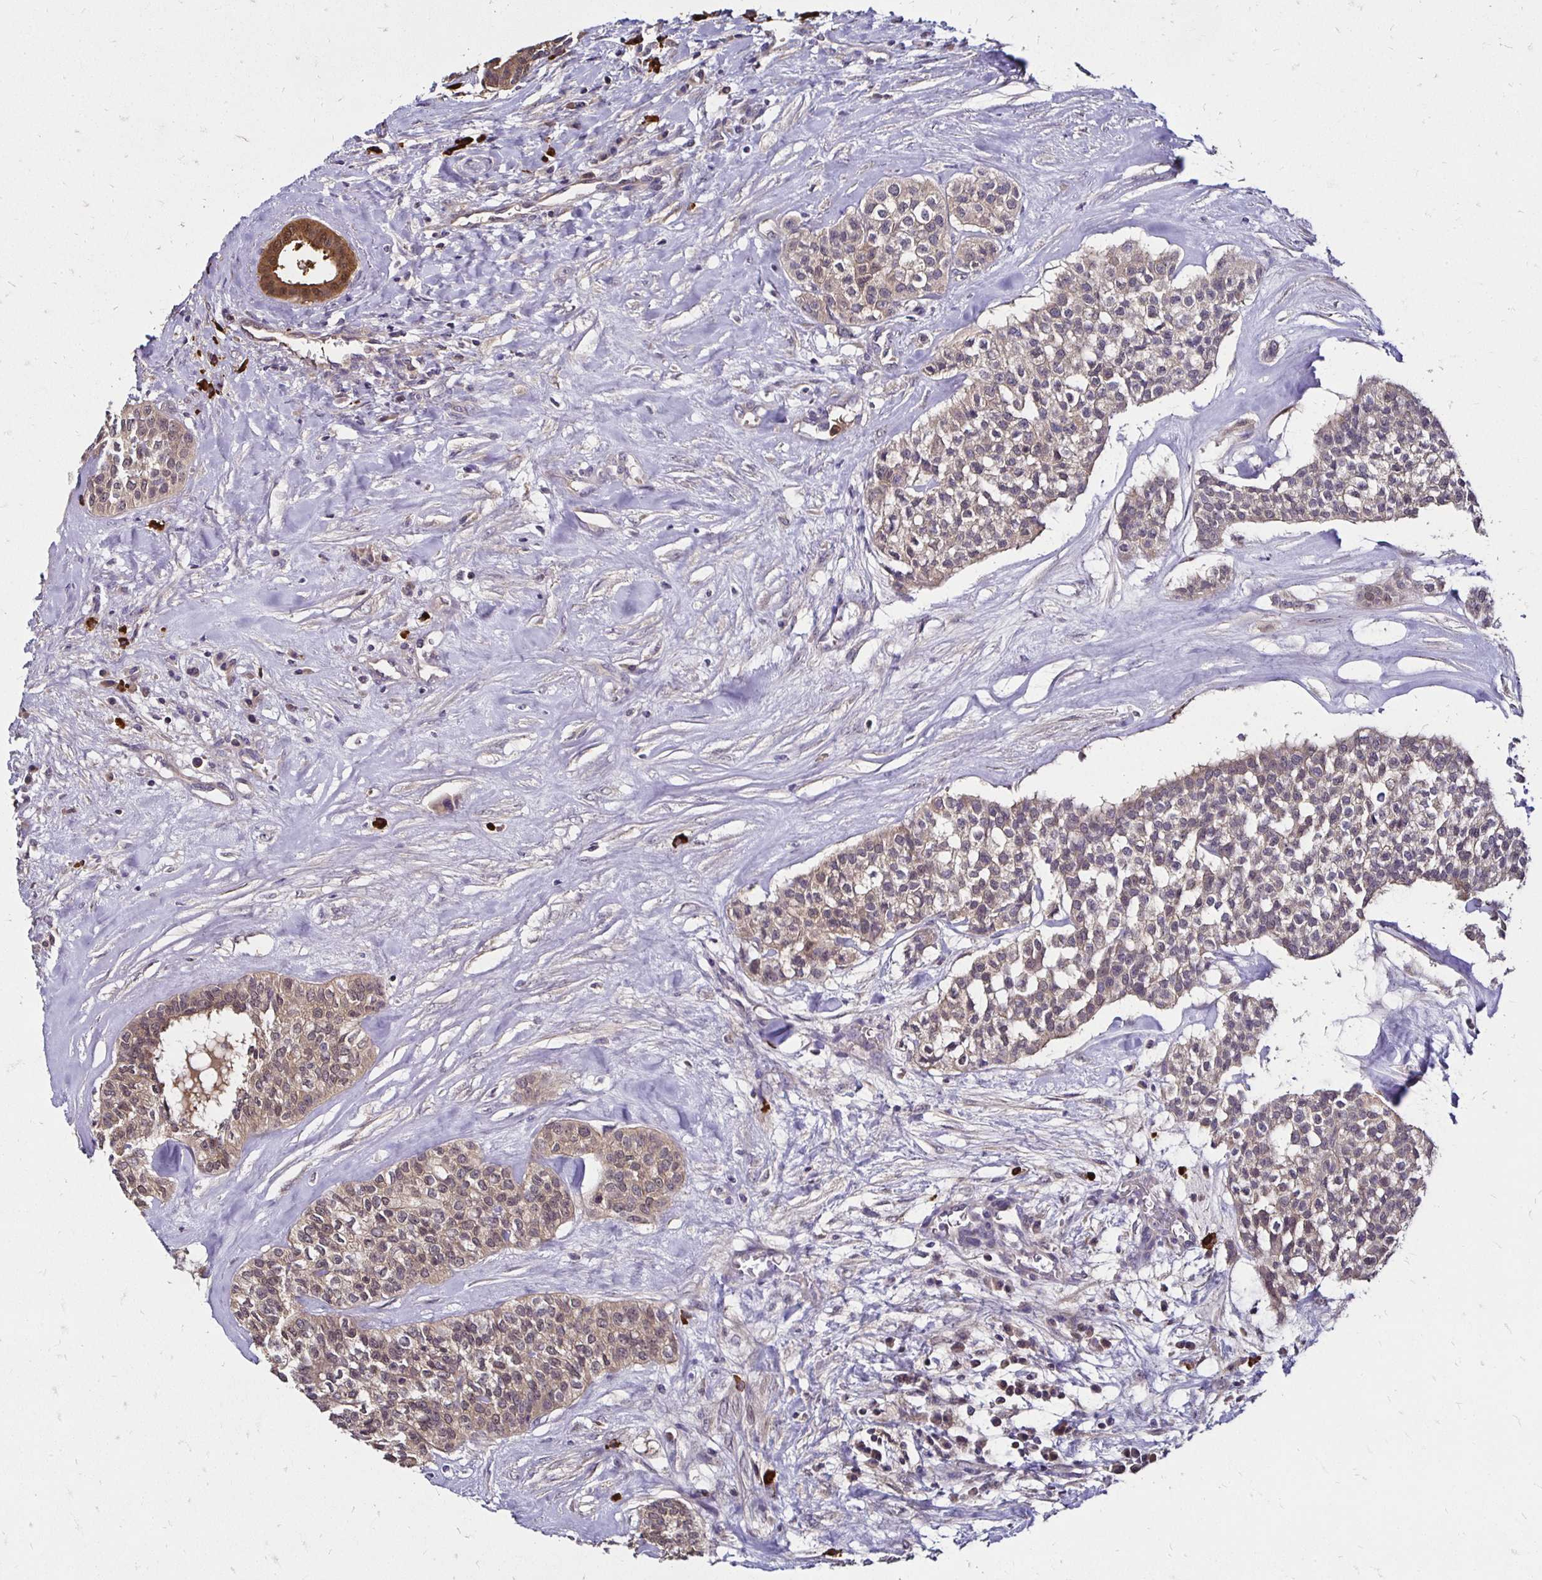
{"staining": {"intensity": "weak", "quantity": "25%-75%", "location": "cytoplasmic/membranous,nuclear"}, "tissue": "head and neck cancer", "cell_type": "Tumor cells", "image_type": "cancer", "snomed": [{"axis": "morphology", "description": "Adenocarcinoma, NOS"}, {"axis": "topography", "description": "Head-Neck"}], "caption": "Weak cytoplasmic/membranous and nuclear staining for a protein is present in about 25%-75% of tumor cells of head and neck cancer using immunohistochemistry (IHC).", "gene": "TXN", "patient": {"sex": "male", "age": 81}}